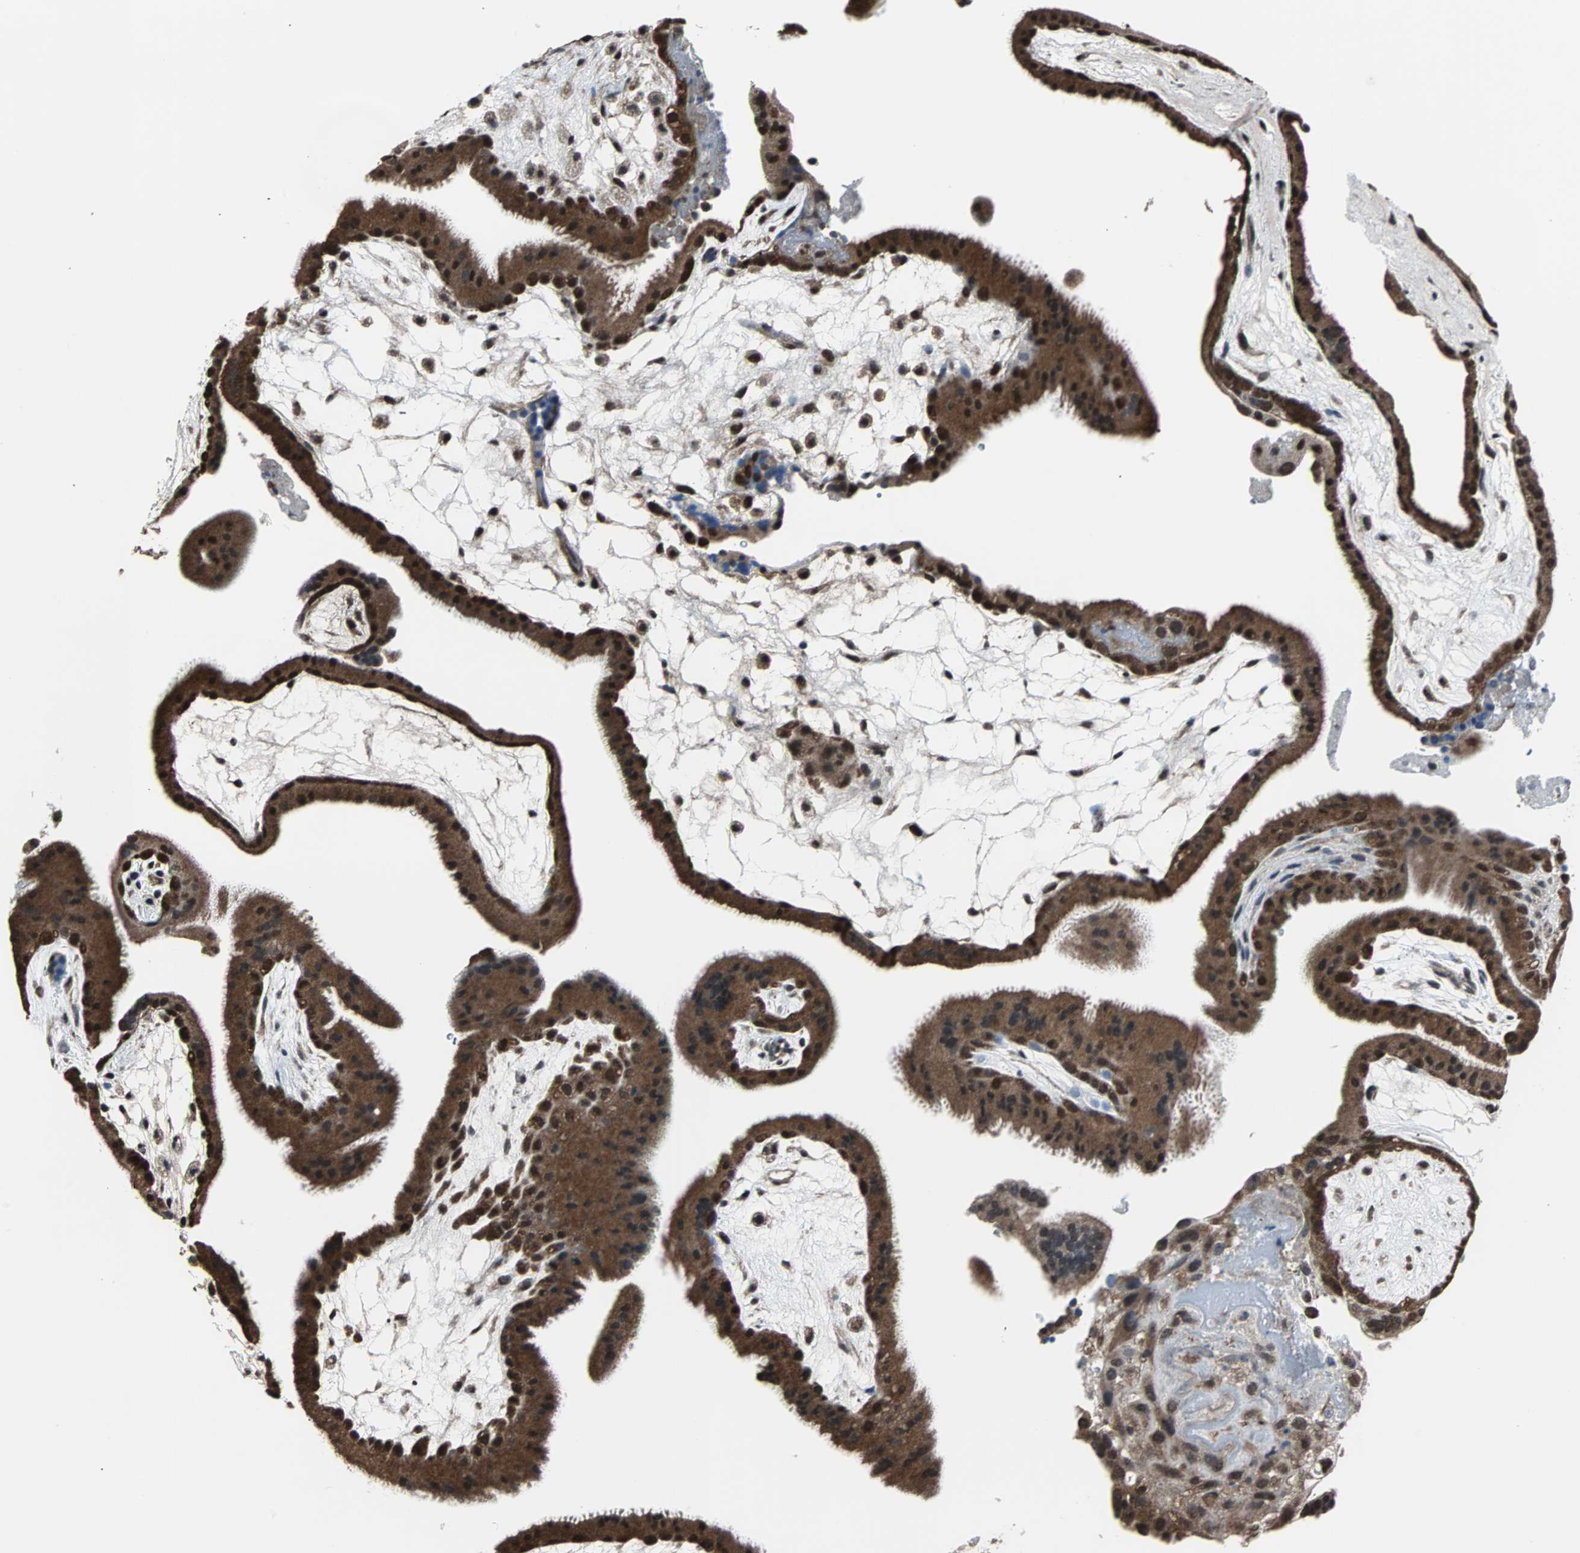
{"staining": {"intensity": "strong", "quantity": ">75%", "location": "cytoplasmic/membranous,nuclear"}, "tissue": "placenta", "cell_type": "Trophoblastic cells", "image_type": "normal", "snomed": [{"axis": "morphology", "description": "Normal tissue, NOS"}, {"axis": "topography", "description": "Placenta"}], "caption": "DAB immunohistochemical staining of benign placenta shows strong cytoplasmic/membranous,nuclear protein positivity in about >75% of trophoblastic cells.", "gene": "VCP", "patient": {"sex": "female", "age": 19}}